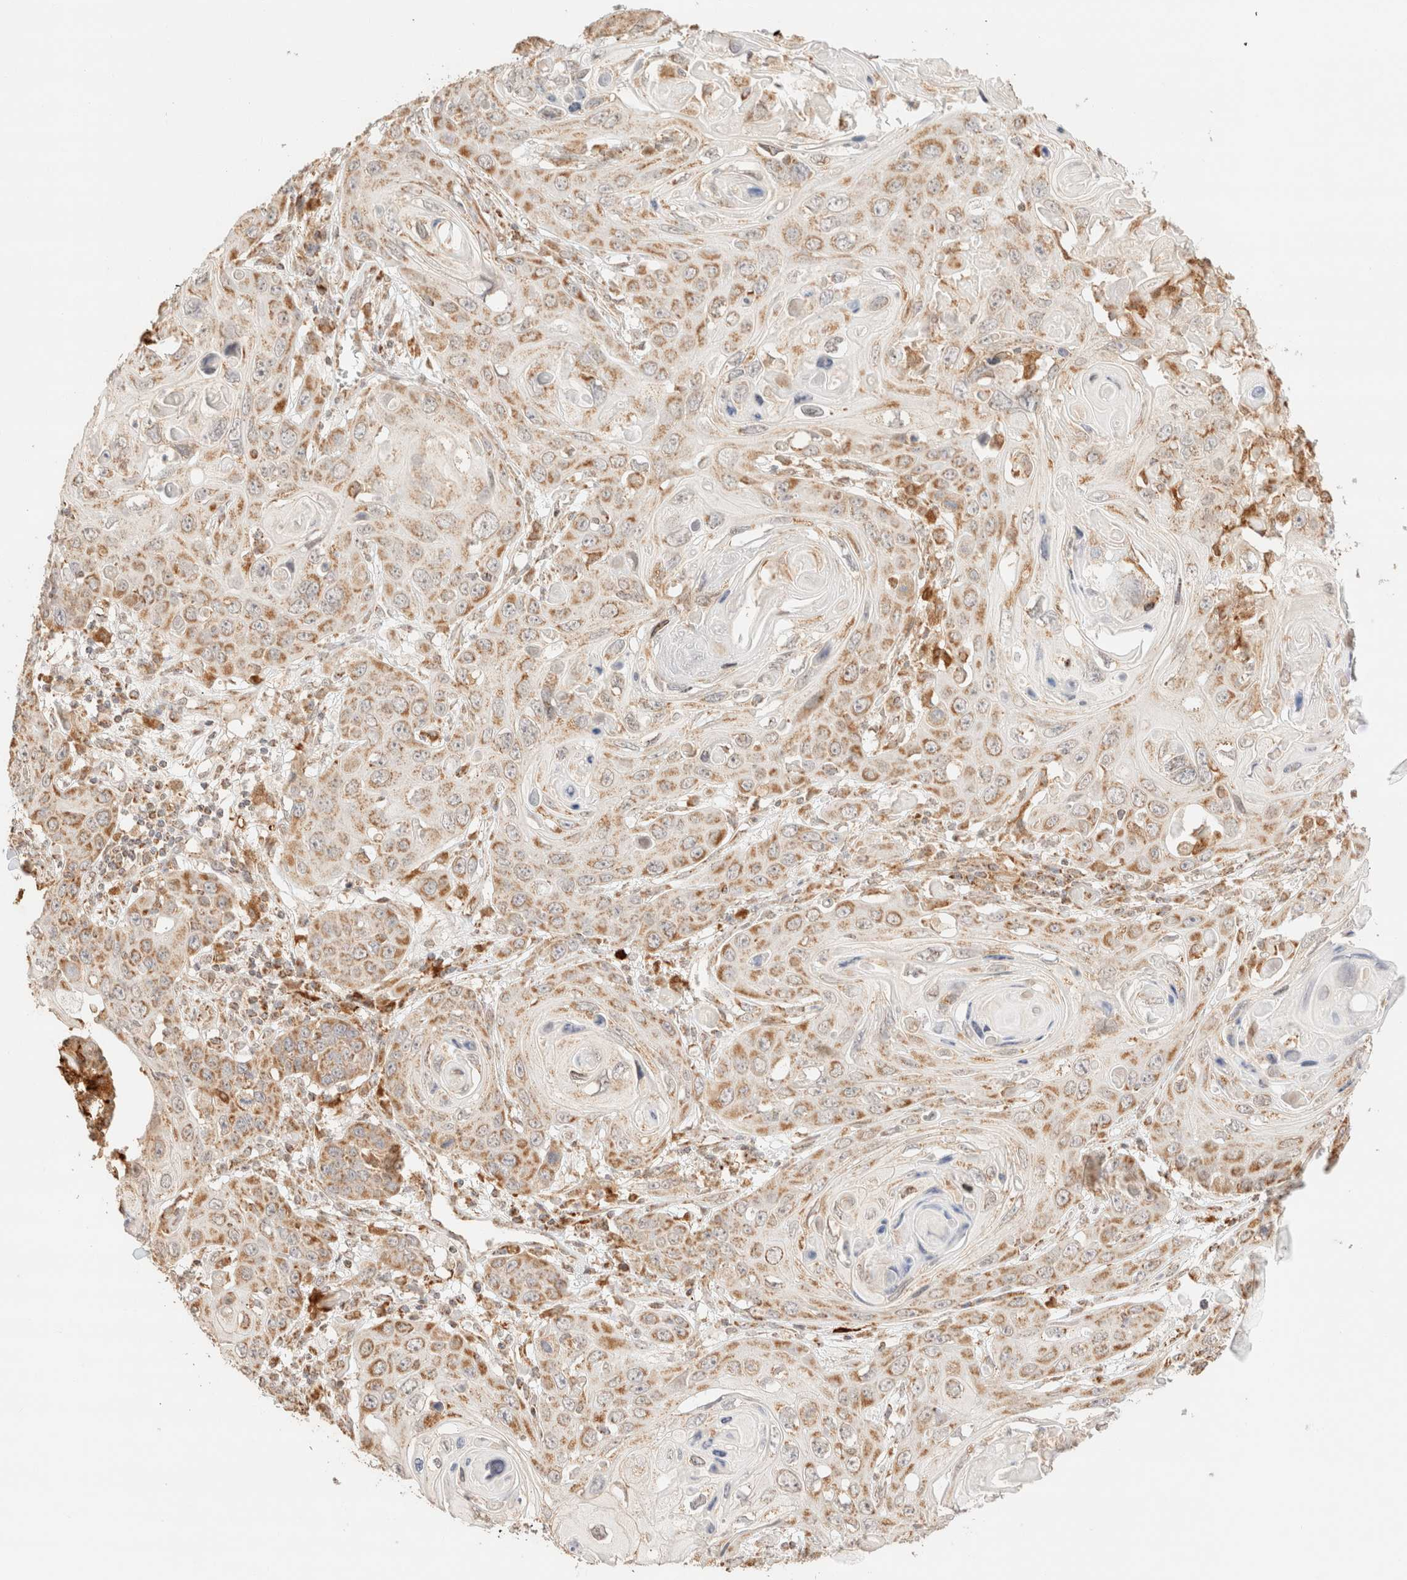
{"staining": {"intensity": "moderate", "quantity": ">75%", "location": "cytoplasmic/membranous"}, "tissue": "skin cancer", "cell_type": "Tumor cells", "image_type": "cancer", "snomed": [{"axis": "morphology", "description": "Squamous cell carcinoma, NOS"}, {"axis": "topography", "description": "Skin"}], "caption": "About >75% of tumor cells in human skin cancer show moderate cytoplasmic/membranous protein expression as visualized by brown immunohistochemical staining.", "gene": "TACO1", "patient": {"sex": "male", "age": 55}}